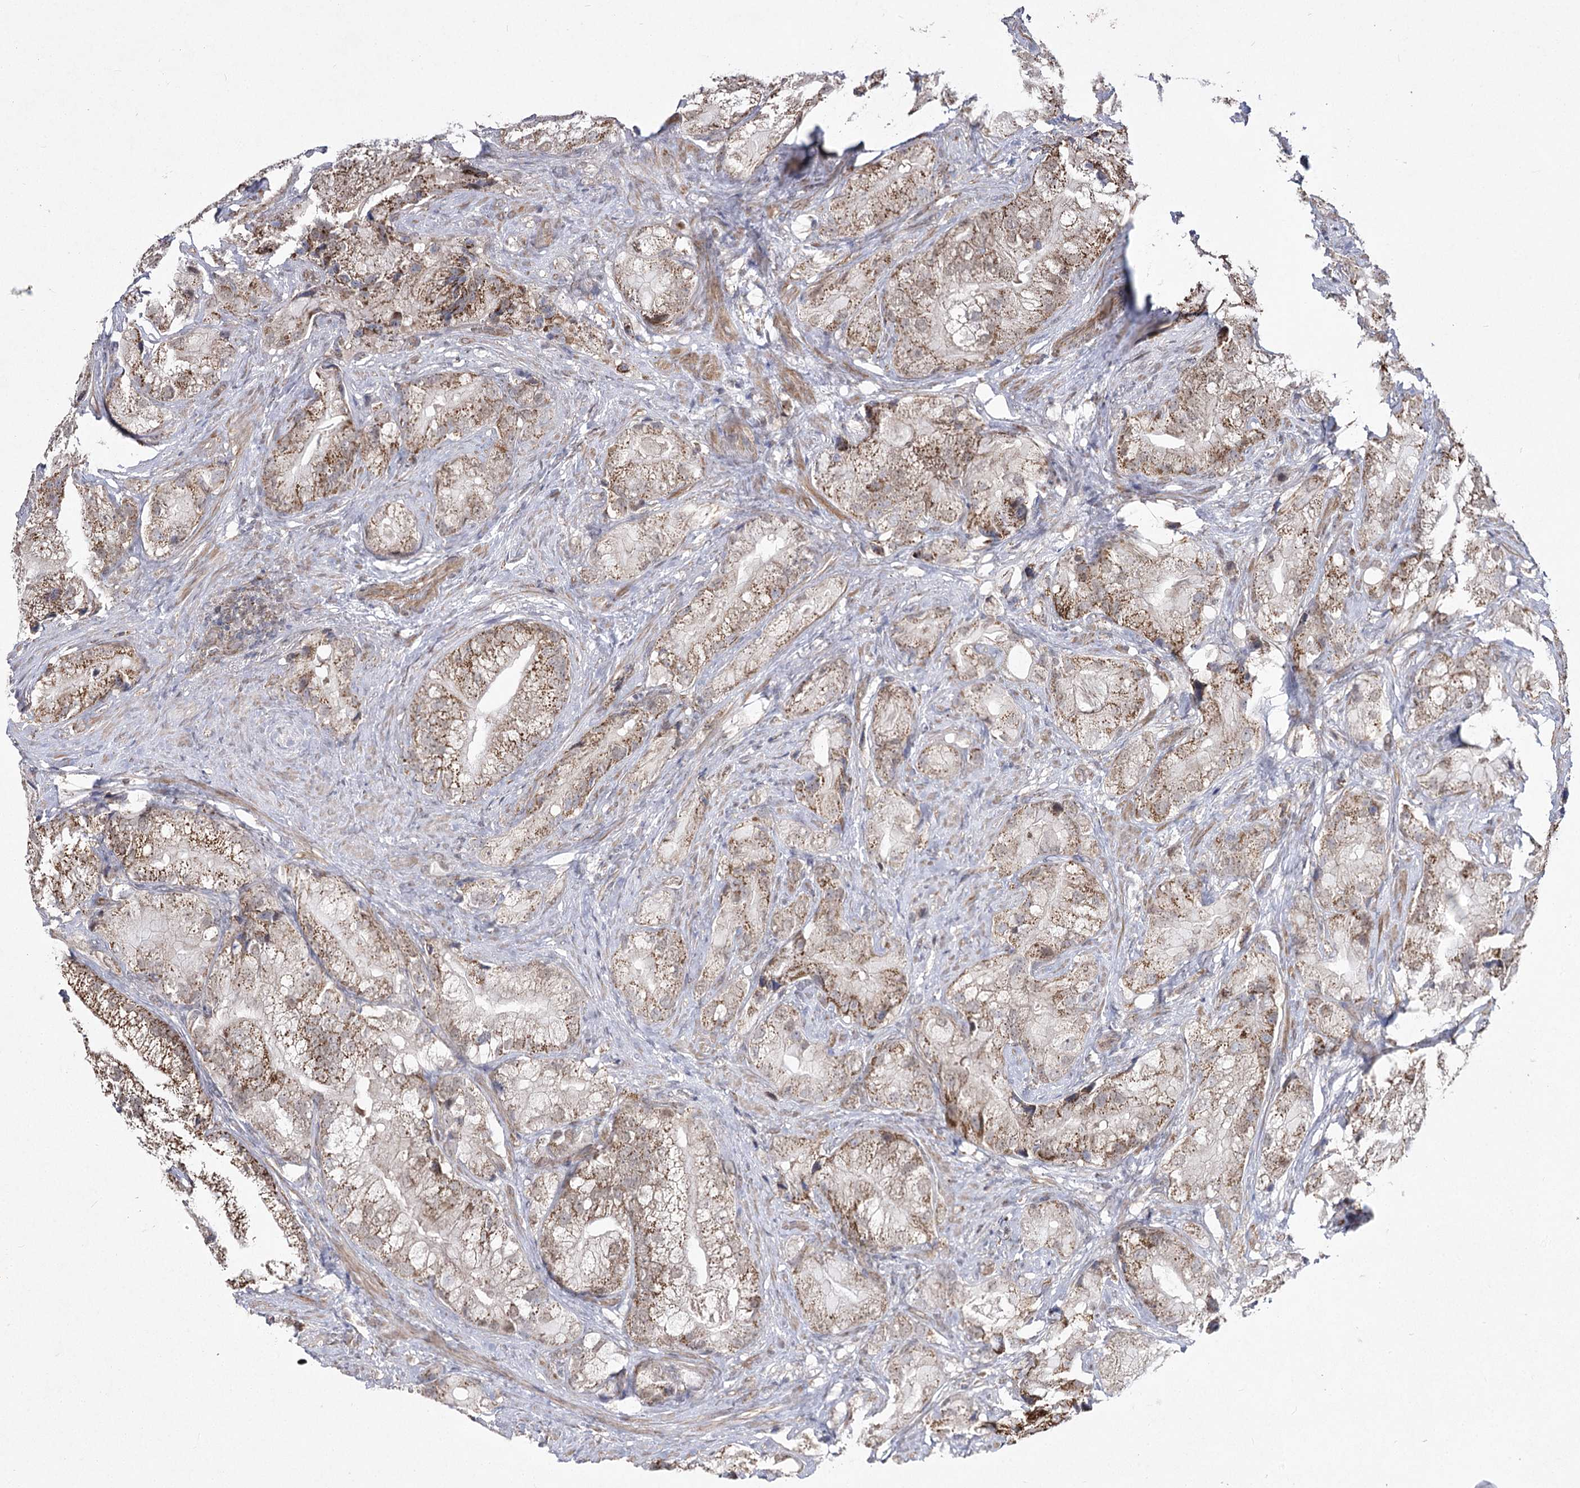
{"staining": {"intensity": "strong", "quantity": "25%-75%", "location": "cytoplasmic/membranous"}, "tissue": "prostate cancer", "cell_type": "Tumor cells", "image_type": "cancer", "snomed": [{"axis": "morphology", "description": "Adenocarcinoma, Low grade"}, {"axis": "topography", "description": "Prostate"}], "caption": "The photomicrograph exhibits staining of prostate cancer, revealing strong cytoplasmic/membranous protein expression (brown color) within tumor cells.", "gene": "SLC4A1AP", "patient": {"sex": "male", "age": 71}}